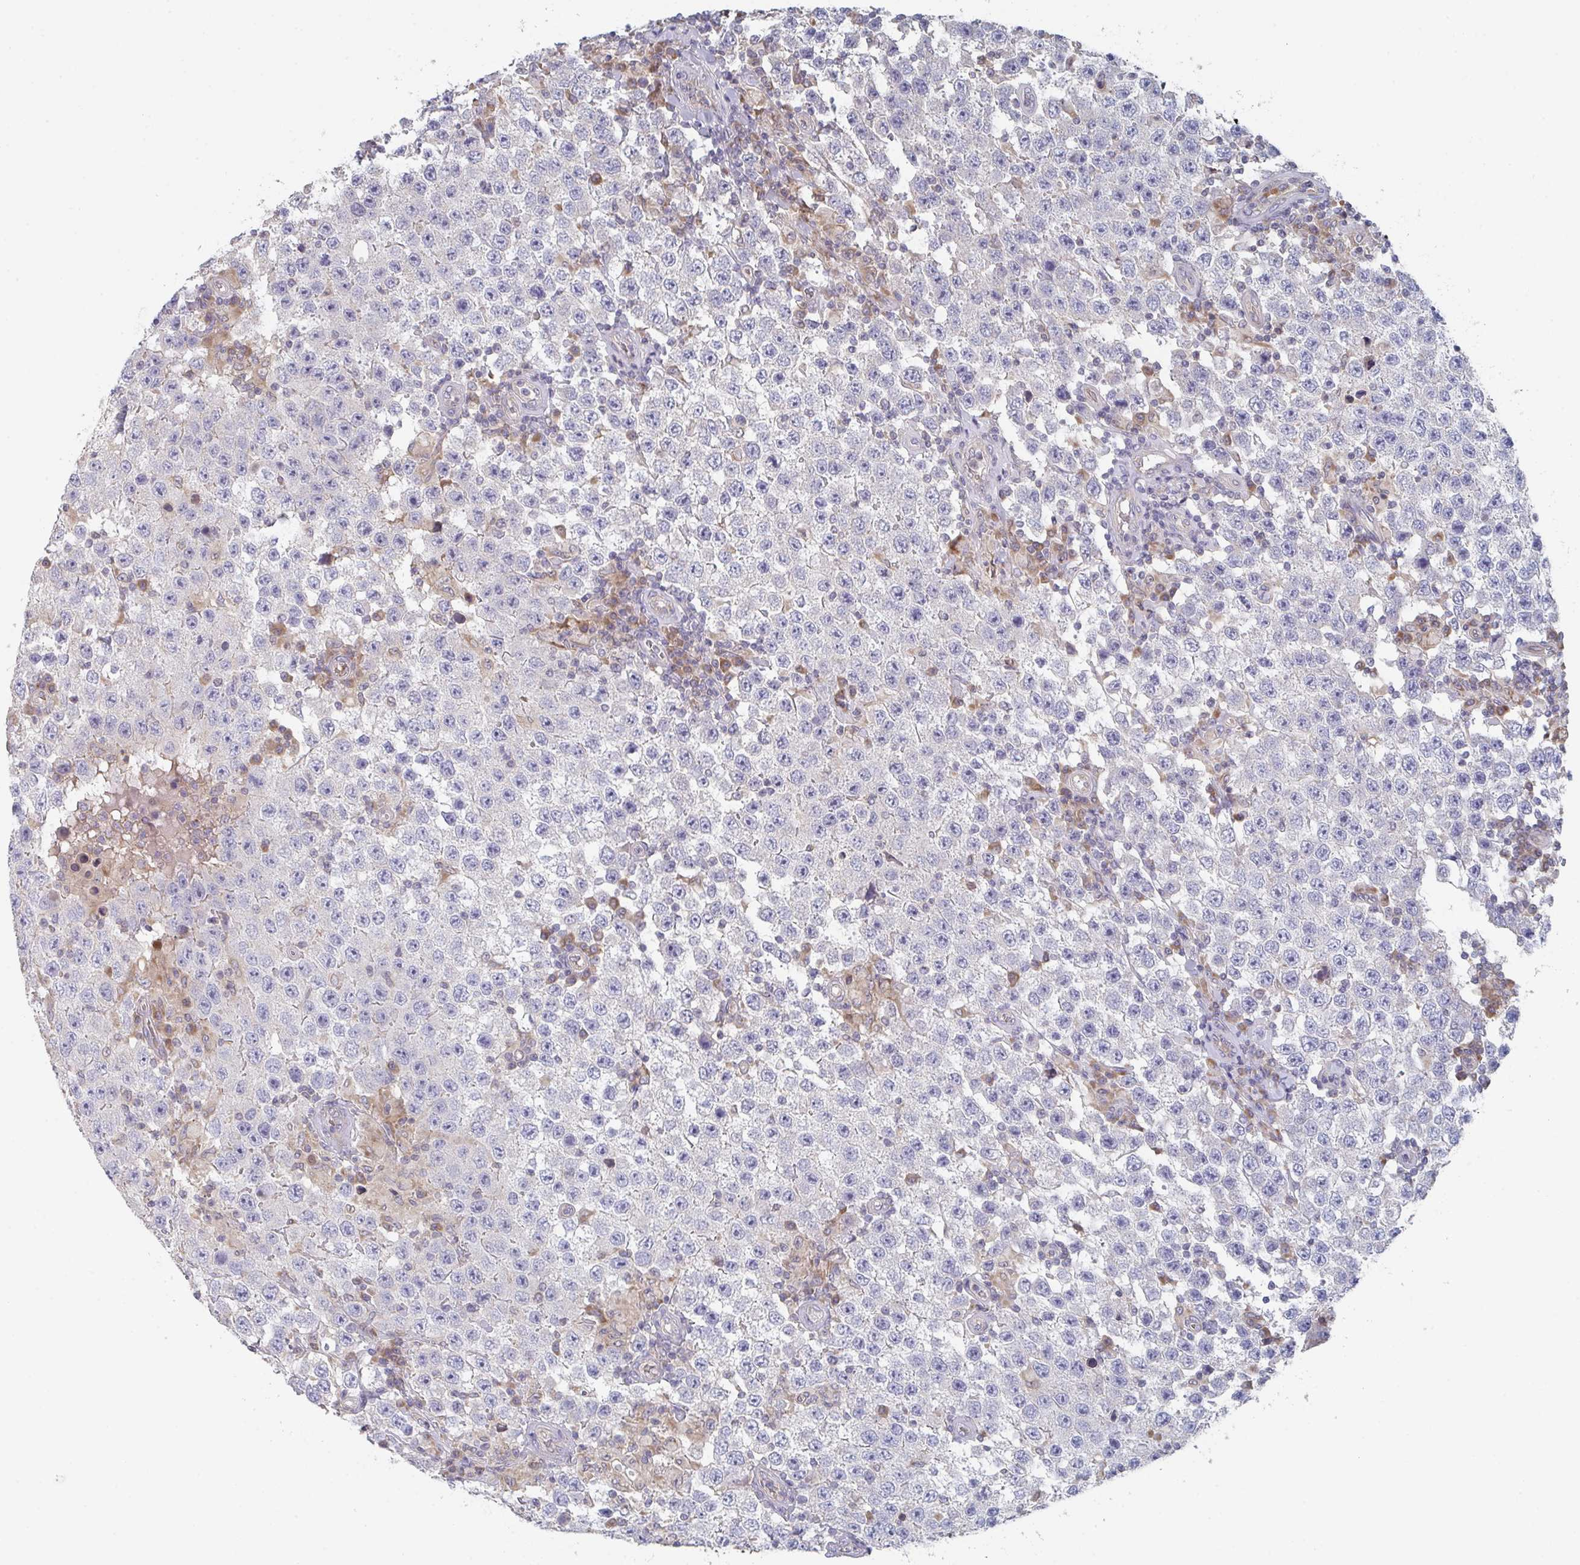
{"staining": {"intensity": "negative", "quantity": "none", "location": "none"}, "tissue": "testis cancer", "cell_type": "Tumor cells", "image_type": "cancer", "snomed": [{"axis": "morphology", "description": "Normal tissue, NOS"}, {"axis": "morphology", "description": "Urothelial carcinoma, High grade"}, {"axis": "morphology", "description": "Seminoma, NOS"}, {"axis": "morphology", "description": "Carcinoma, Embryonal, NOS"}, {"axis": "topography", "description": "Urinary bladder"}, {"axis": "topography", "description": "Testis"}], "caption": "Protein analysis of embryonal carcinoma (testis) reveals no significant staining in tumor cells.", "gene": "ELOVL1", "patient": {"sex": "male", "age": 41}}